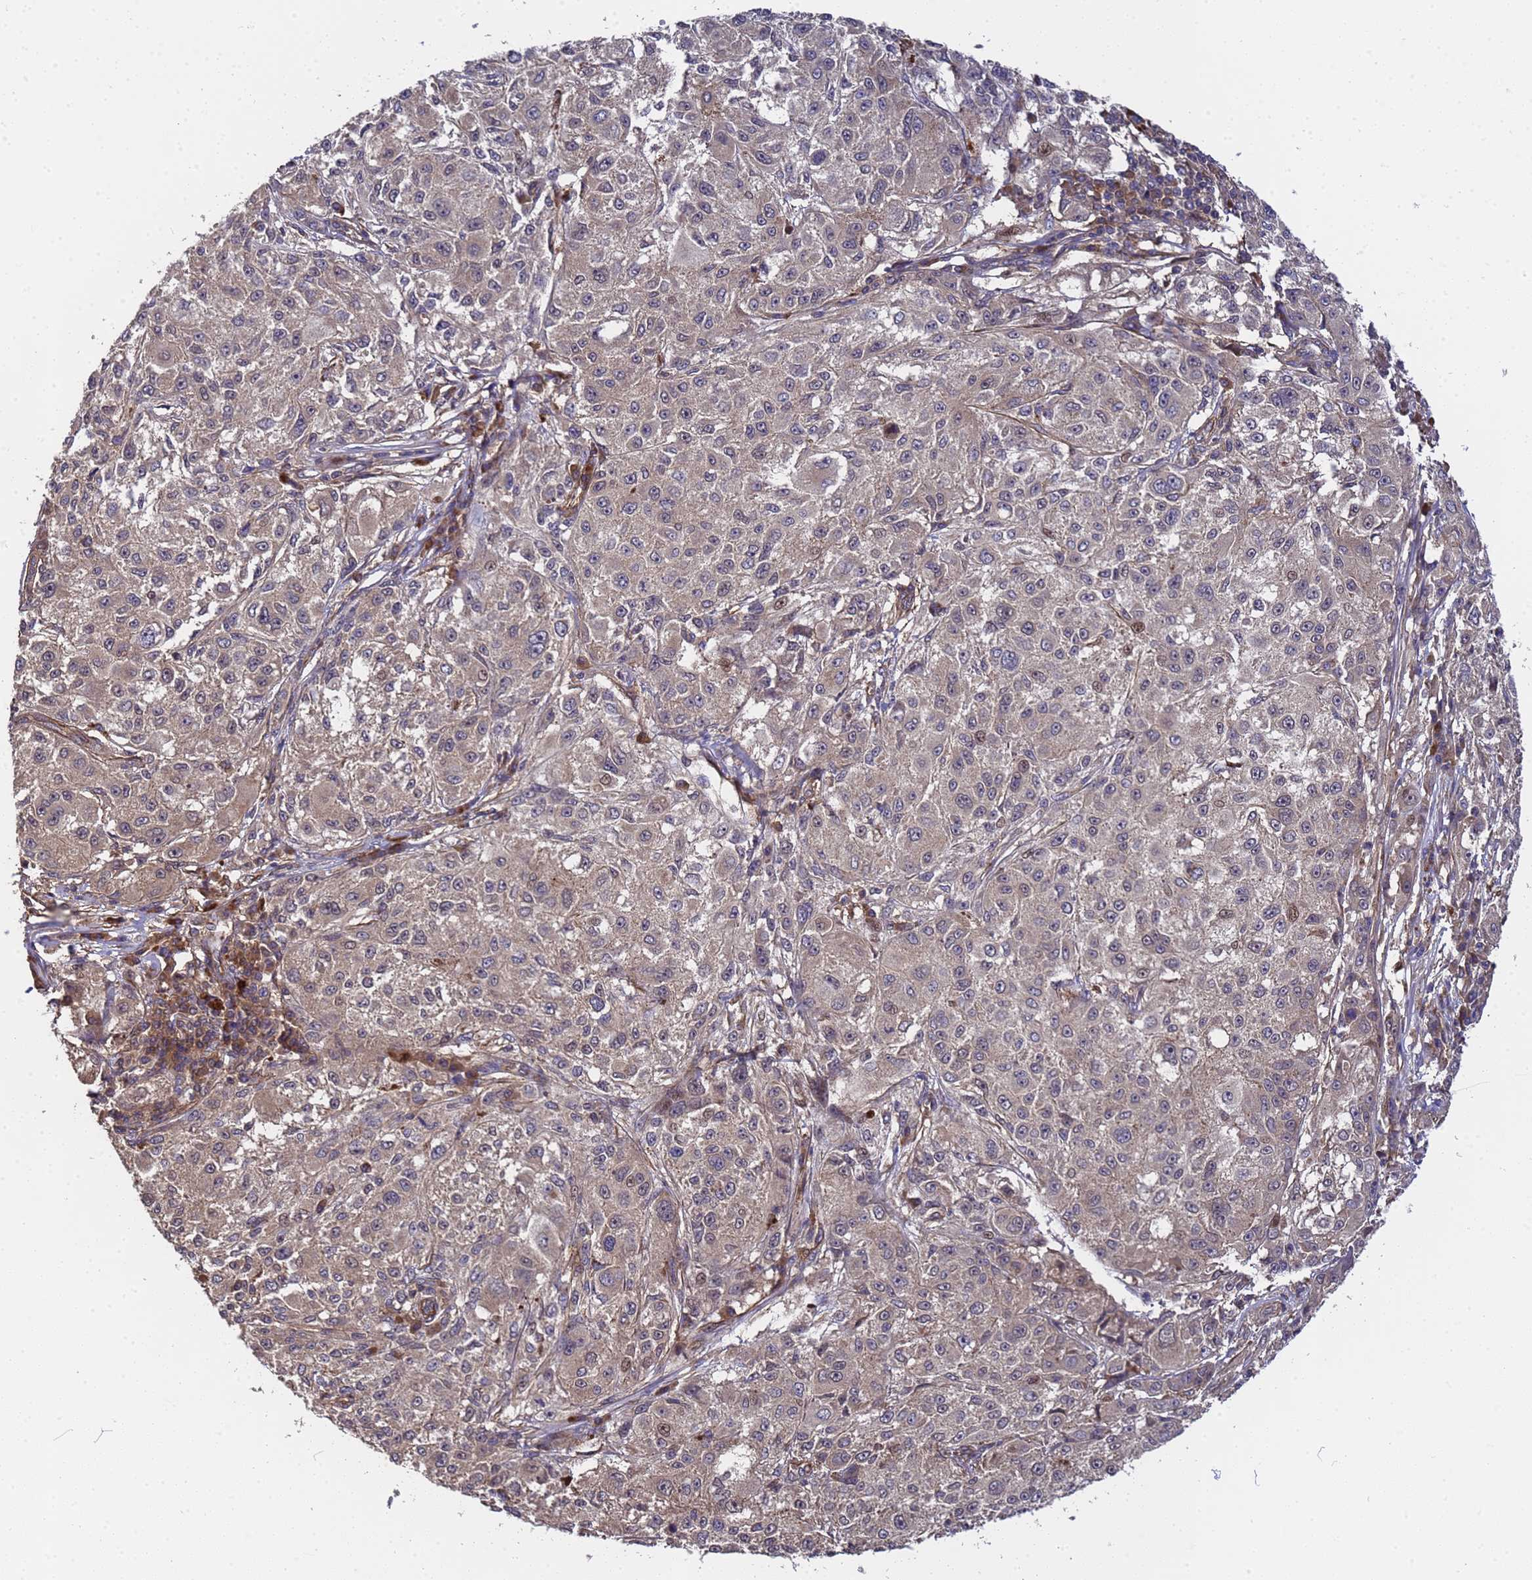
{"staining": {"intensity": "weak", "quantity": "25%-75%", "location": "cytoplasmic/membranous"}, "tissue": "melanoma", "cell_type": "Tumor cells", "image_type": "cancer", "snomed": [{"axis": "morphology", "description": "Necrosis, NOS"}, {"axis": "morphology", "description": "Malignant melanoma, NOS"}, {"axis": "topography", "description": "Skin"}], "caption": "Malignant melanoma tissue demonstrates weak cytoplasmic/membranous expression in approximately 25%-75% of tumor cells (DAB (3,3'-diaminobenzidine) = brown stain, brightfield microscopy at high magnification).", "gene": "GSTCD", "patient": {"sex": "female", "age": 87}}